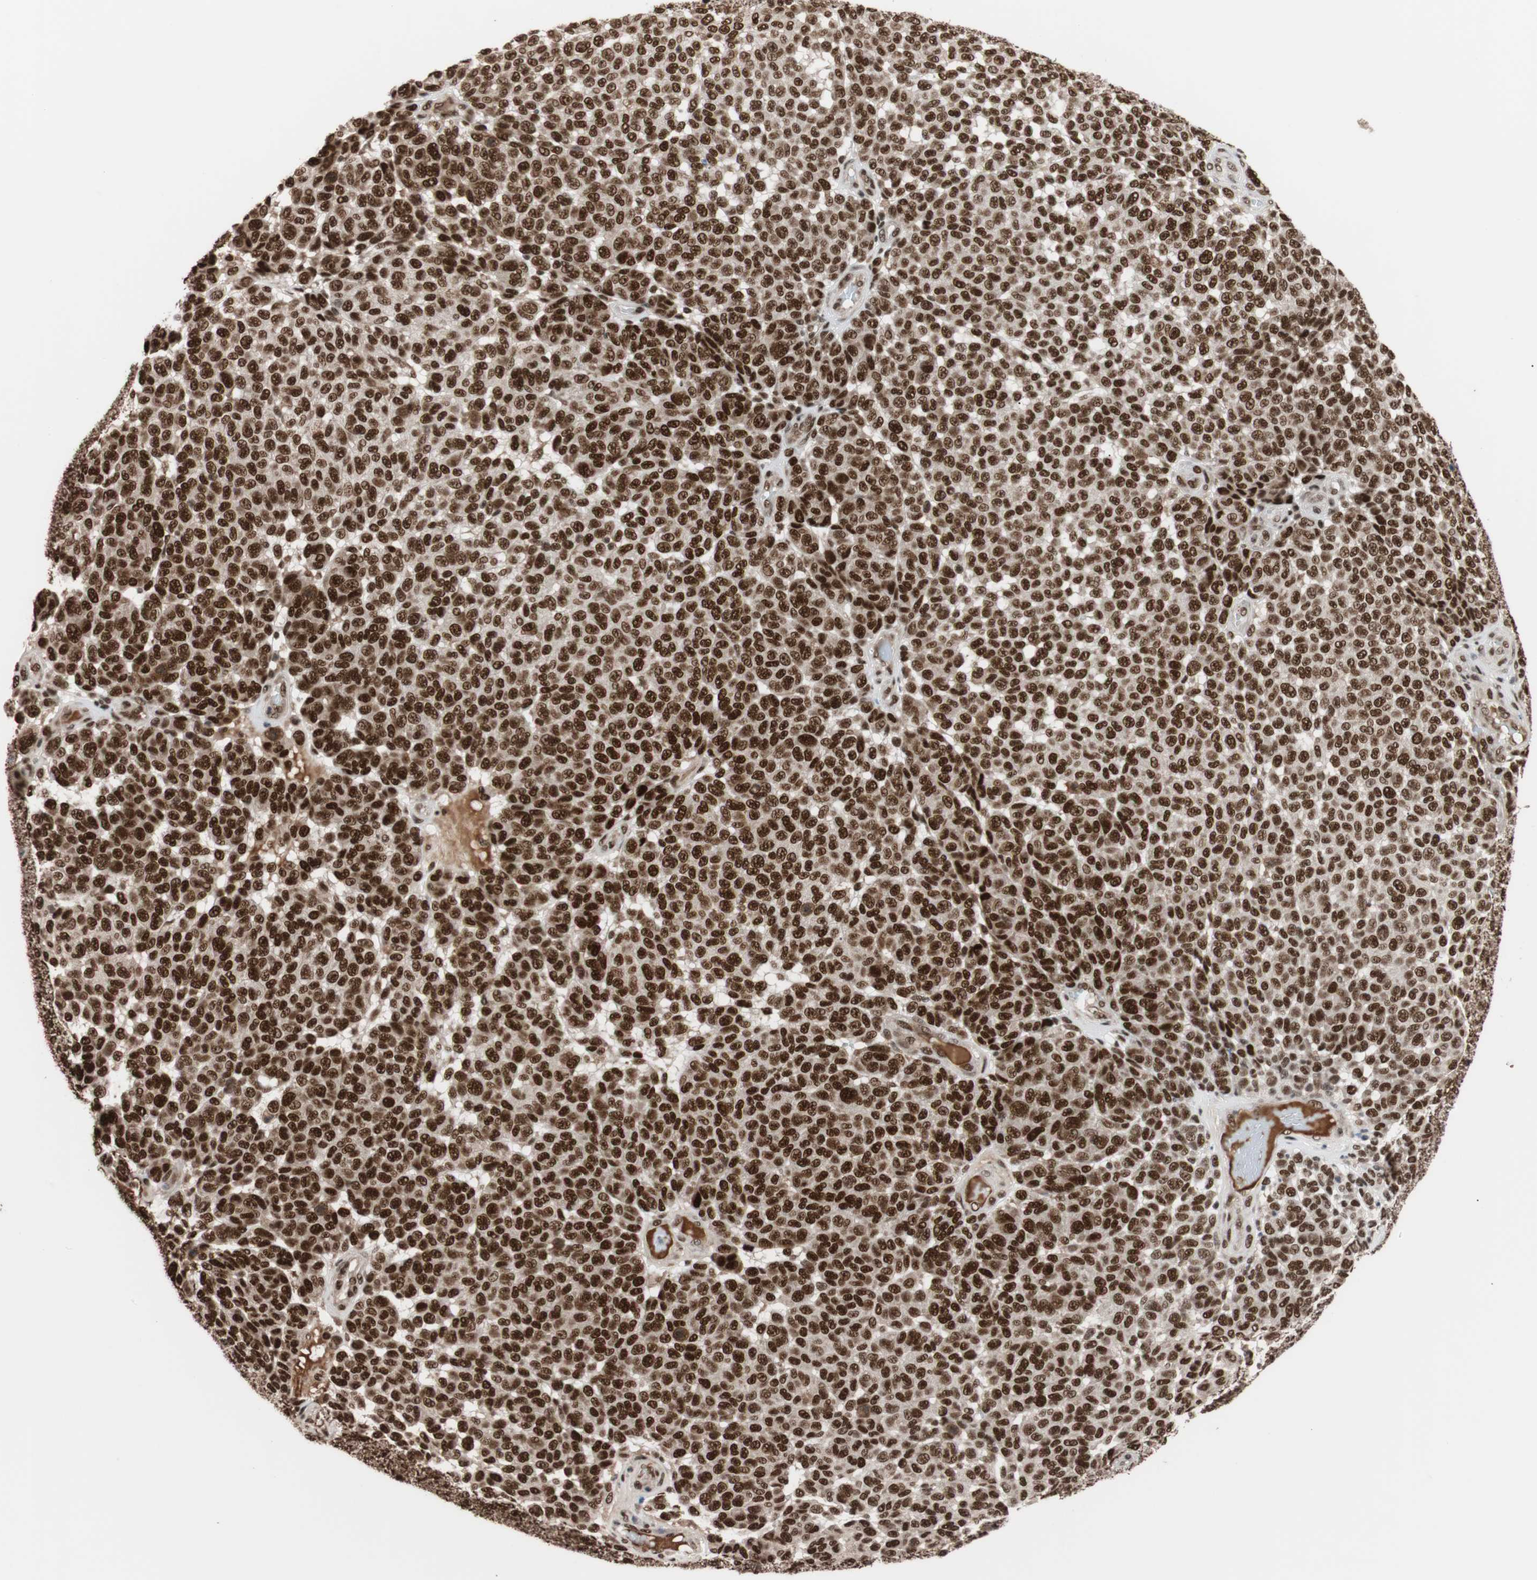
{"staining": {"intensity": "strong", "quantity": ">75%", "location": "nuclear"}, "tissue": "melanoma", "cell_type": "Tumor cells", "image_type": "cancer", "snomed": [{"axis": "morphology", "description": "Malignant melanoma, NOS"}, {"axis": "topography", "description": "Skin"}], "caption": "Tumor cells show strong nuclear staining in approximately >75% of cells in malignant melanoma.", "gene": "CHAMP1", "patient": {"sex": "male", "age": 59}}